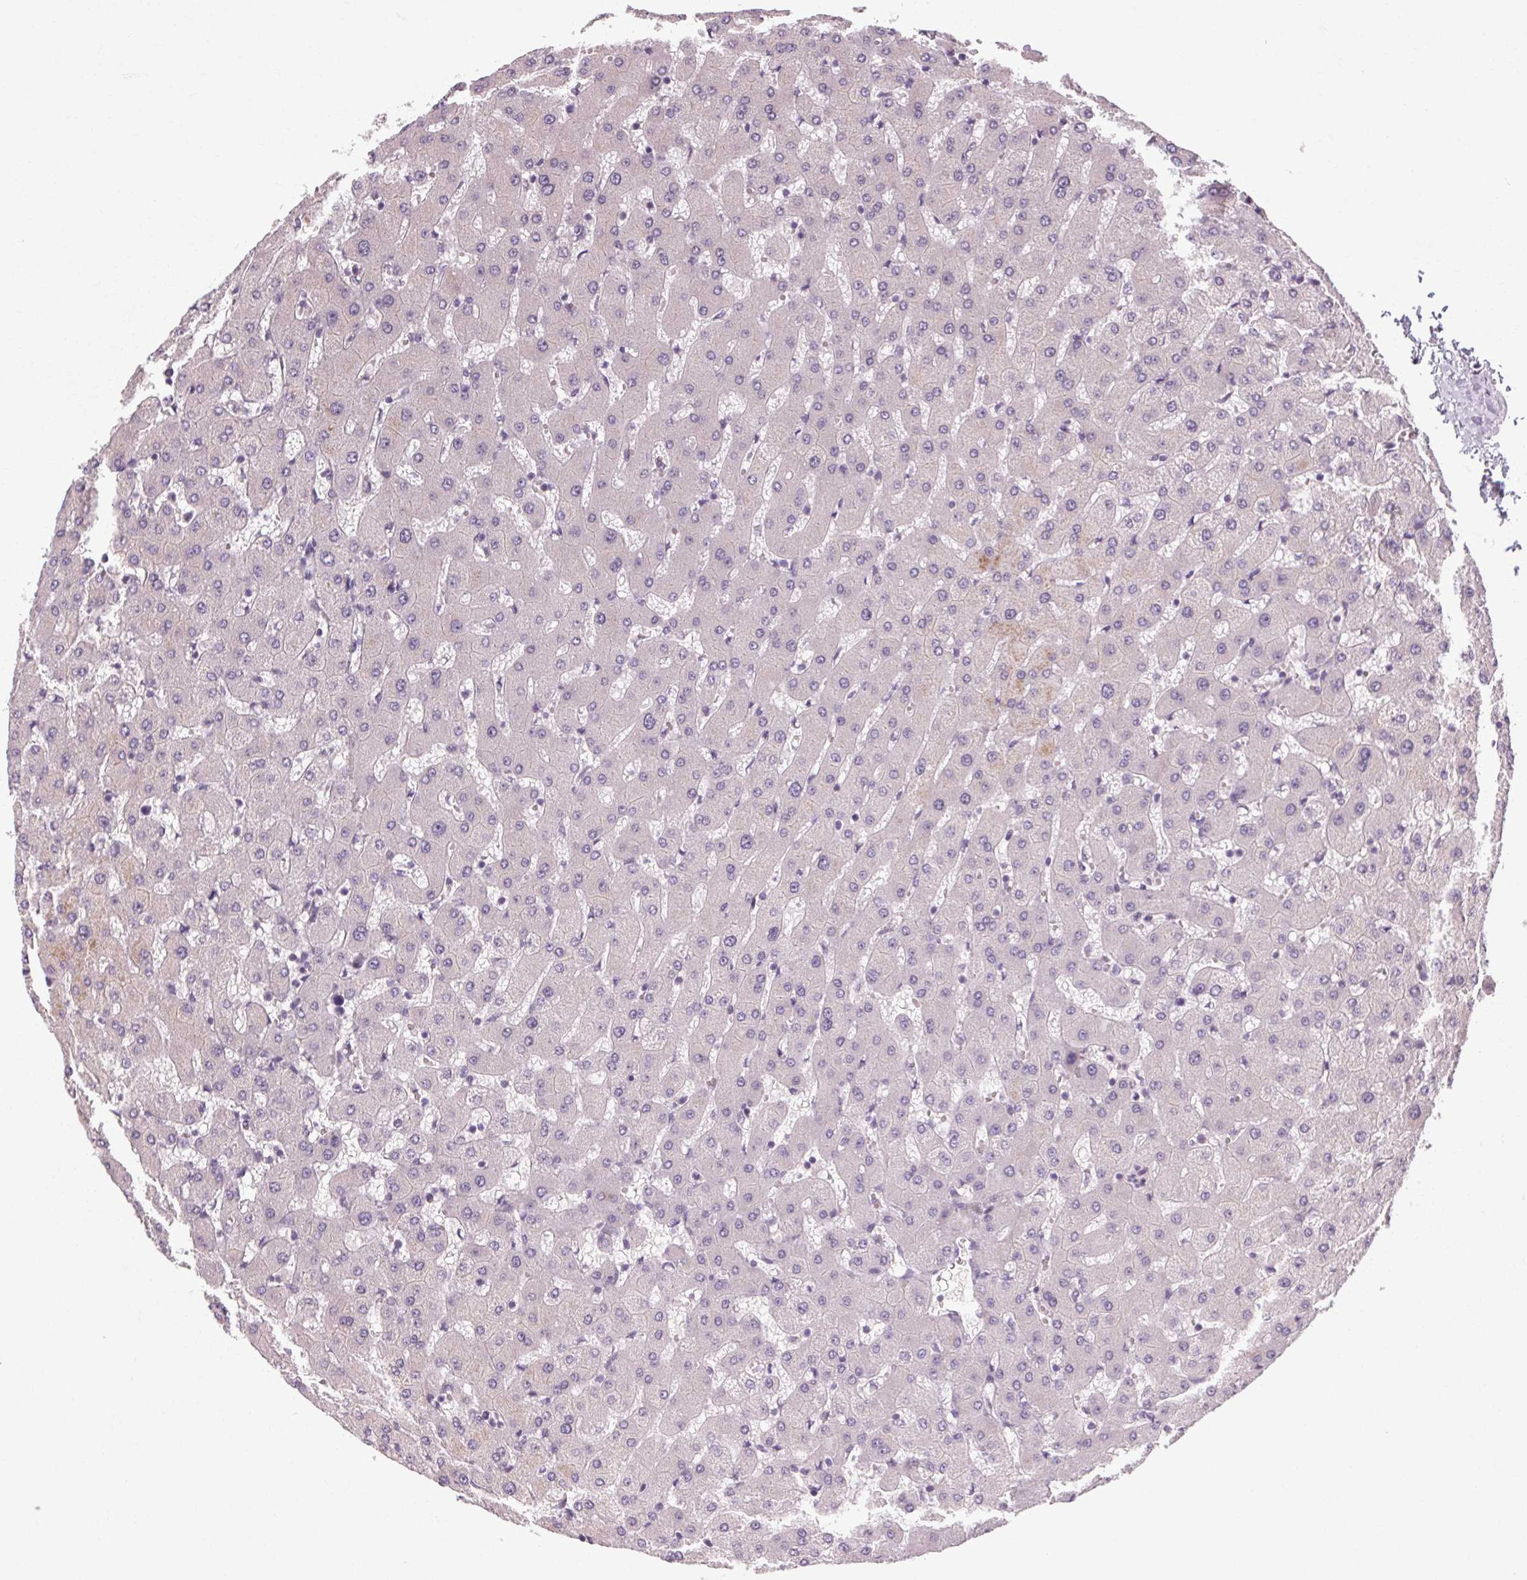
{"staining": {"intensity": "negative", "quantity": "none", "location": "none"}, "tissue": "liver", "cell_type": "Cholangiocytes", "image_type": "normal", "snomed": [{"axis": "morphology", "description": "Normal tissue, NOS"}, {"axis": "topography", "description": "Liver"}], "caption": "Immunohistochemistry micrograph of normal liver stained for a protein (brown), which reveals no staining in cholangiocytes. (DAB (3,3'-diaminobenzidine) IHC with hematoxylin counter stain).", "gene": "KLHL40", "patient": {"sex": "female", "age": 63}}